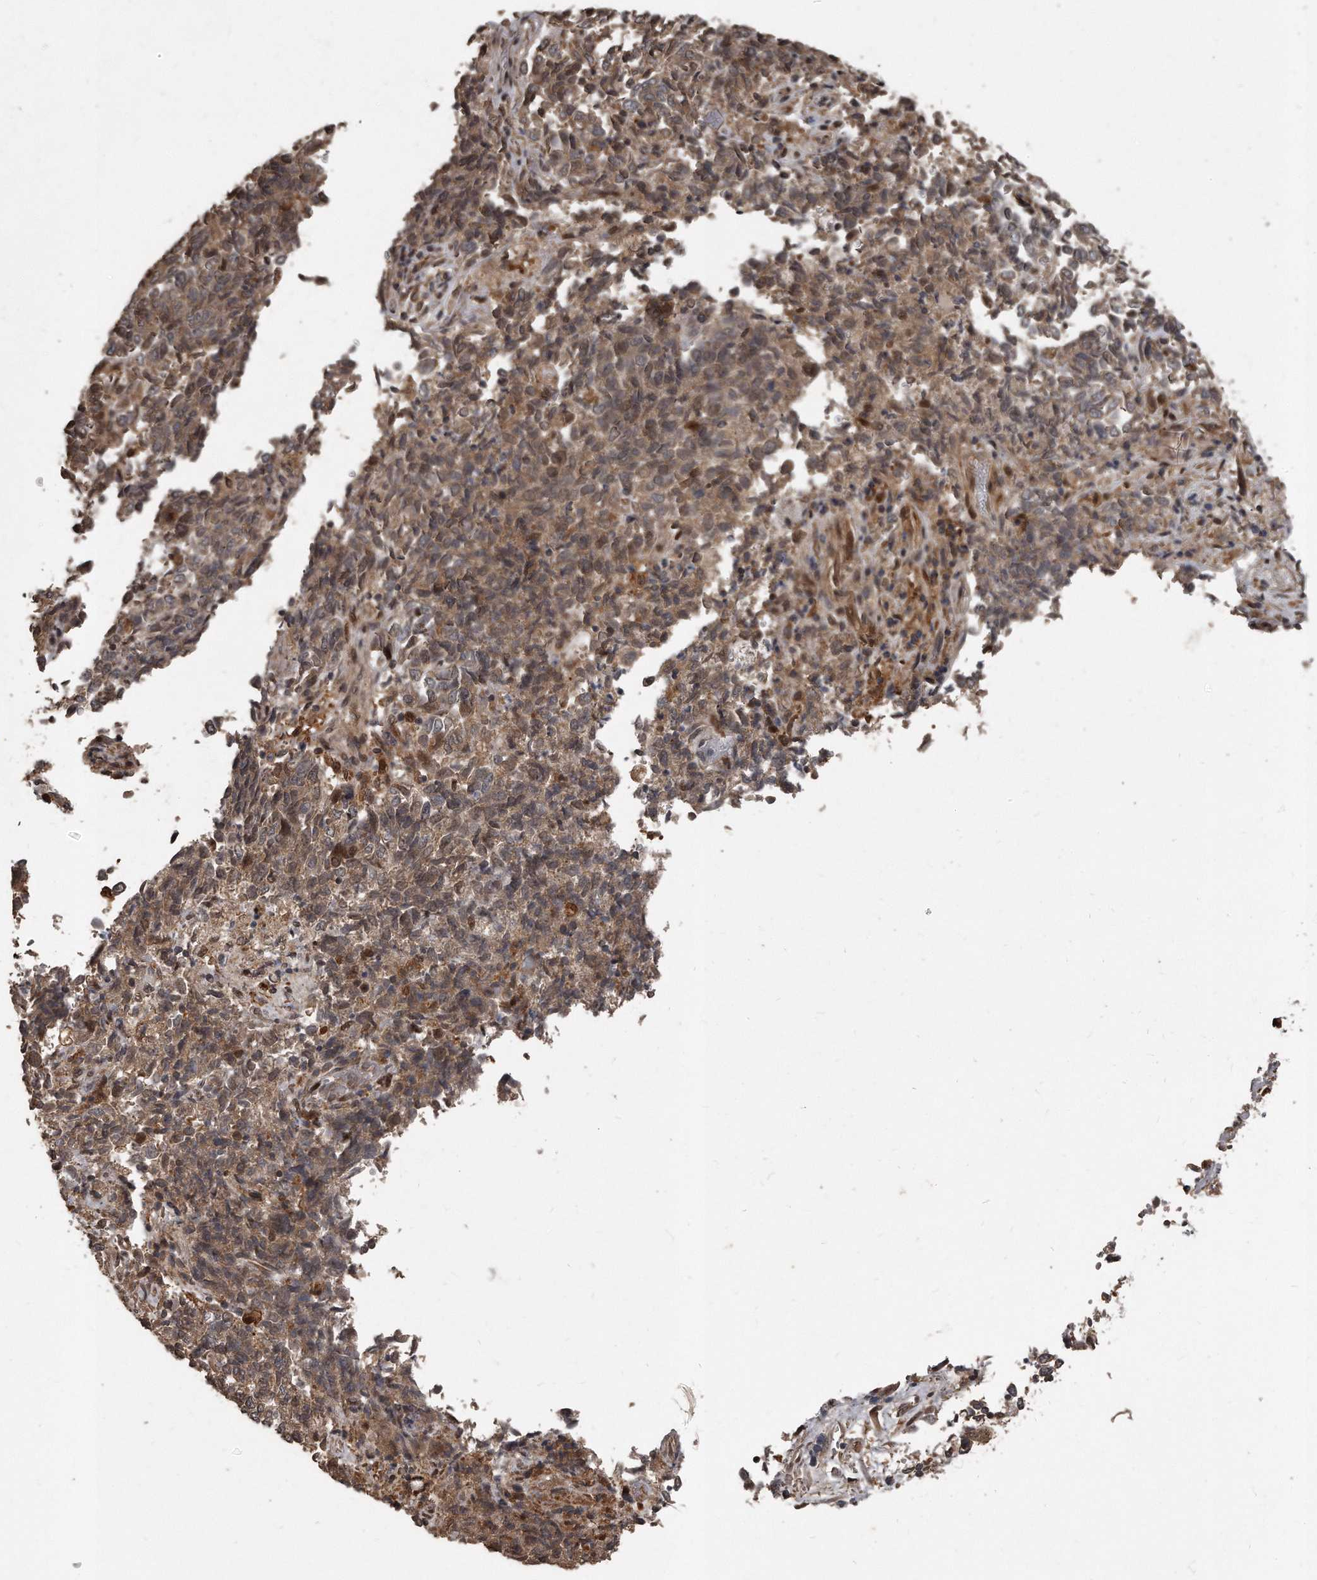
{"staining": {"intensity": "weak", "quantity": ">75%", "location": "cytoplasmic/membranous"}, "tissue": "endometrial cancer", "cell_type": "Tumor cells", "image_type": "cancer", "snomed": [{"axis": "morphology", "description": "Adenocarcinoma, NOS"}, {"axis": "topography", "description": "Endometrium"}], "caption": "Tumor cells exhibit weak cytoplasmic/membranous positivity in approximately >75% of cells in endometrial cancer (adenocarcinoma). The staining is performed using DAB brown chromogen to label protein expression. The nuclei are counter-stained blue using hematoxylin.", "gene": "GCH1", "patient": {"sex": "female", "age": 80}}